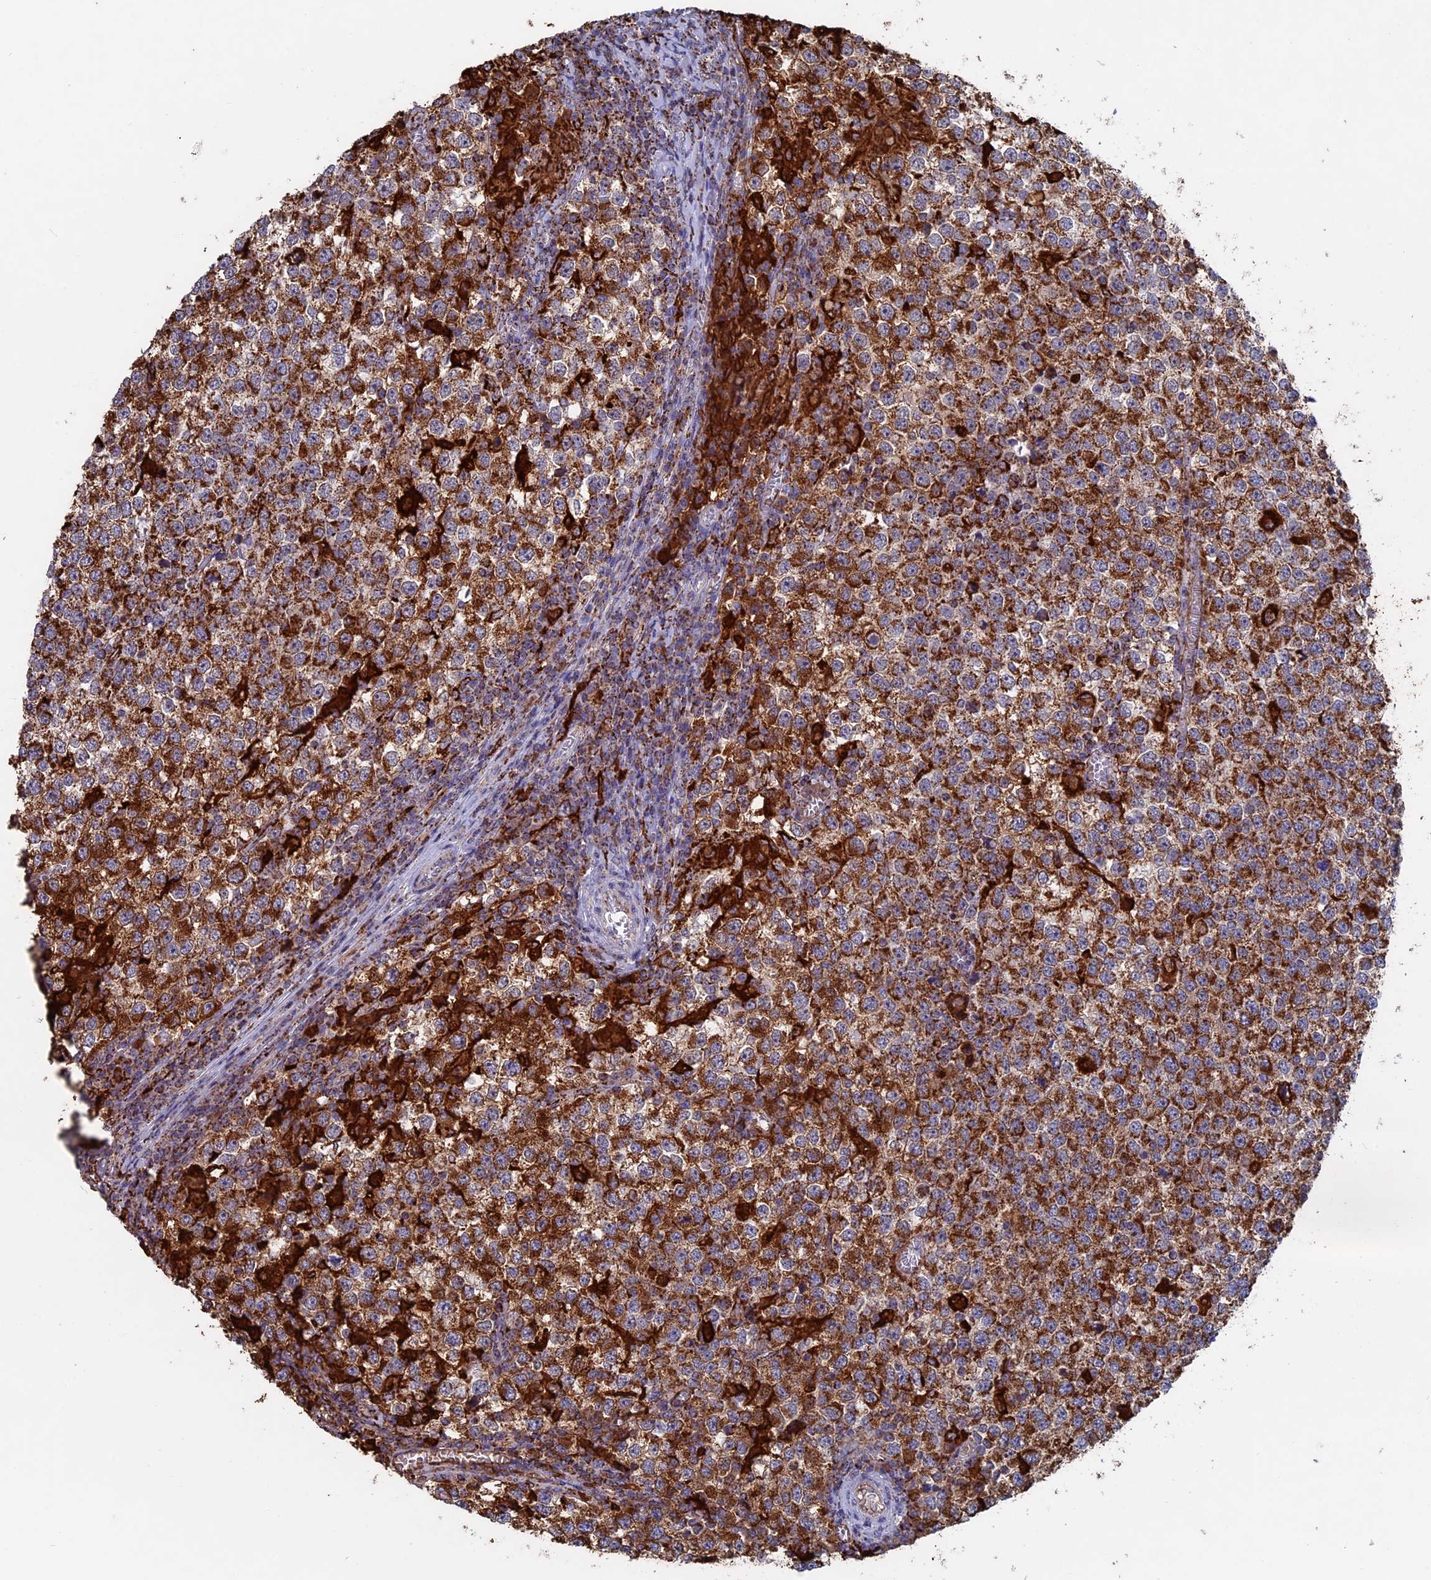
{"staining": {"intensity": "moderate", "quantity": ">75%", "location": "cytoplasmic/membranous"}, "tissue": "testis cancer", "cell_type": "Tumor cells", "image_type": "cancer", "snomed": [{"axis": "morphology", "description": "Seminoma, NOS"}, {"axis": "topography", "description": "Testis"}], "caption": "Immunohistochemical staining of human testis cancer (seminoma) demonstrates moderate cytoplasmic/membranous protein positivity in approximately >75% of tumor cells.", "gene": "SEC24D", "patient": {"sex": "male", "age": 65}}